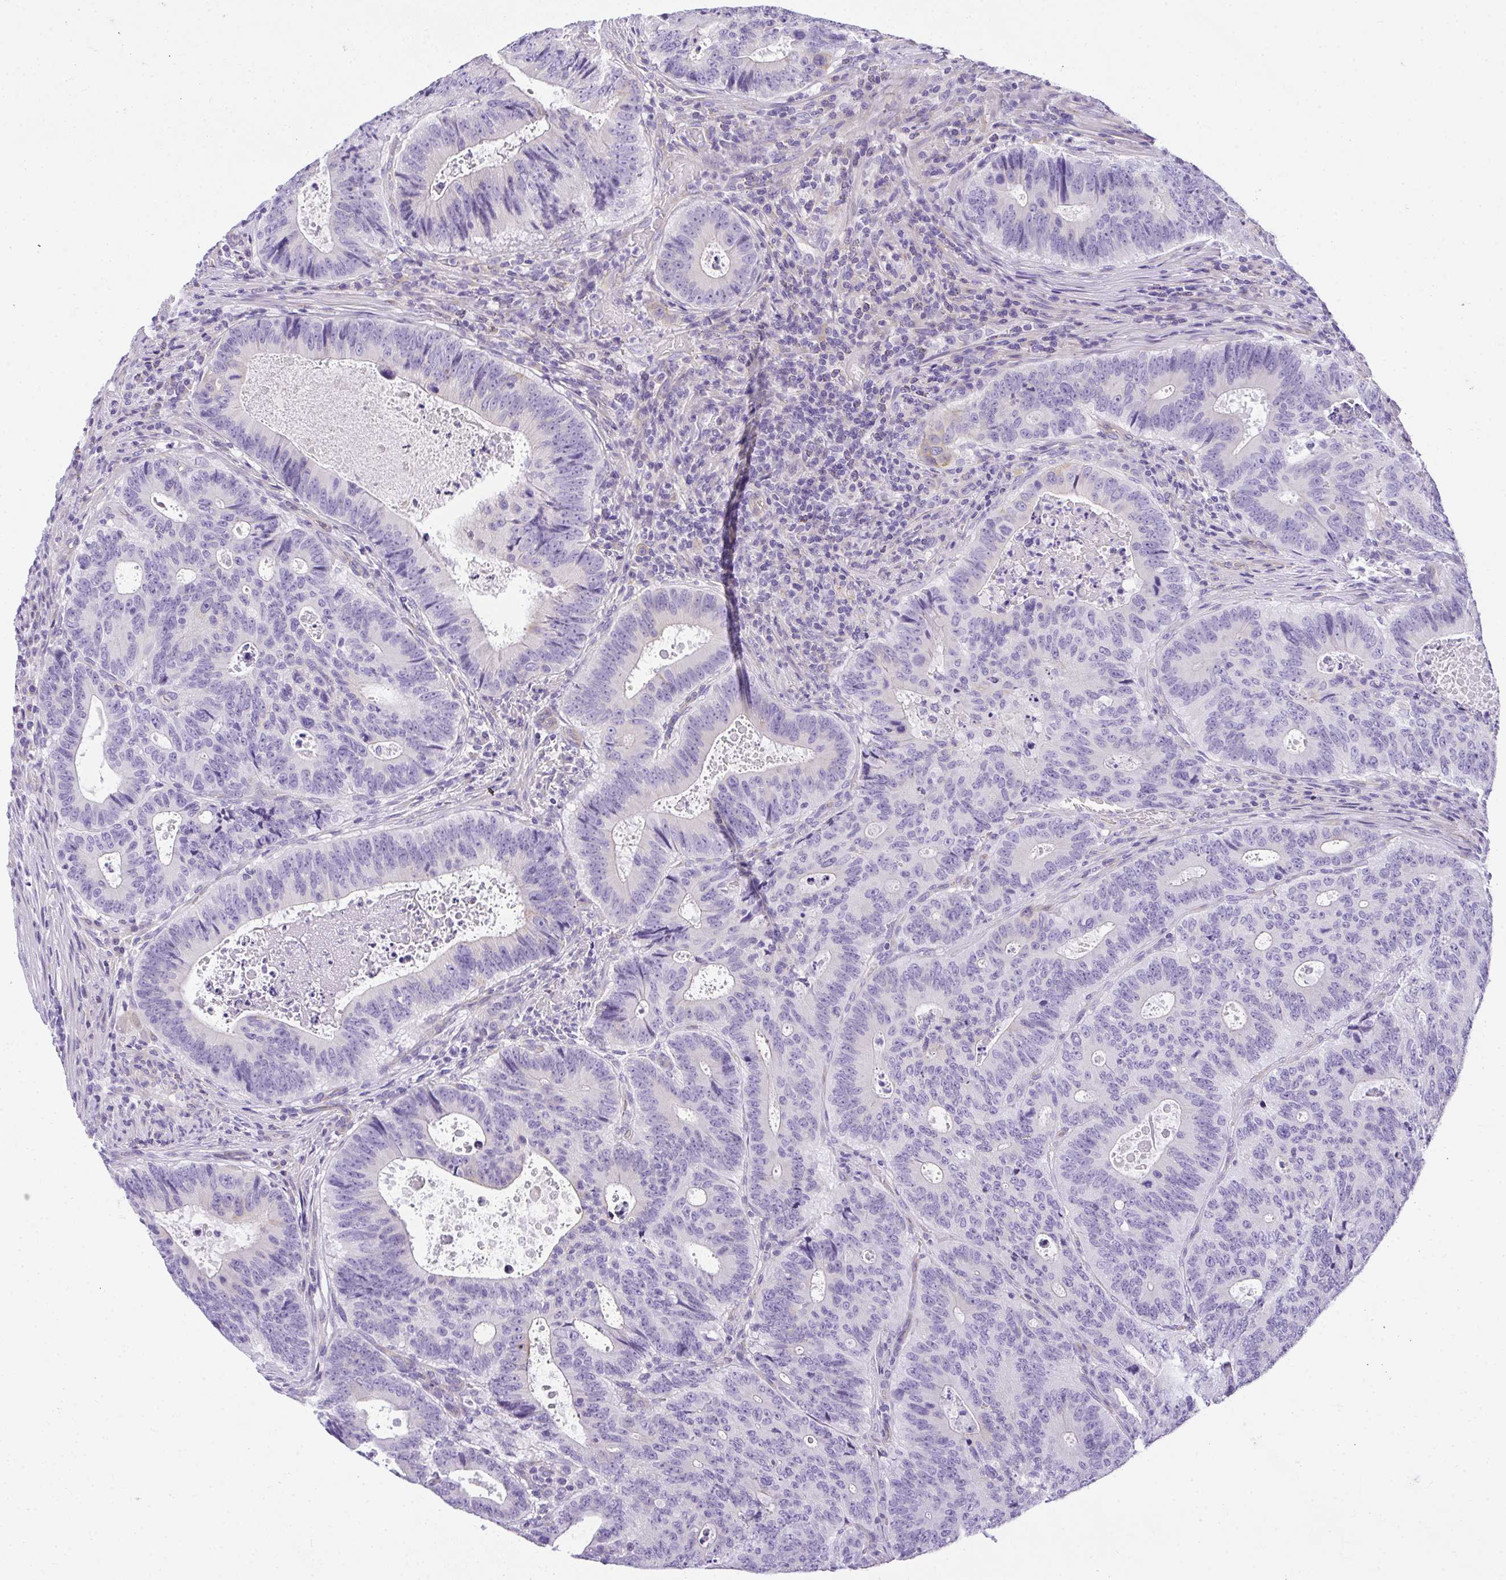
{"staining": {"intensity": "negative", "quantity": "none", "location": "none"}, "tissue": "colorectal cancer", "cell_type": "Tumor cells", "image_type": "cancer", "snomed": [{"axis": "morphology", "description": "Adenocarcinoma, NOS"}, {"axis": "topography", "description": "Colon"}], "caption": "A high-resolution image shows IHC staining of adenocarcinoma (colorectal), which reveals no significant positivity in tumor cells.", "gene": "PLPPR3", "patient": {"sex": "male", "age": 62}}